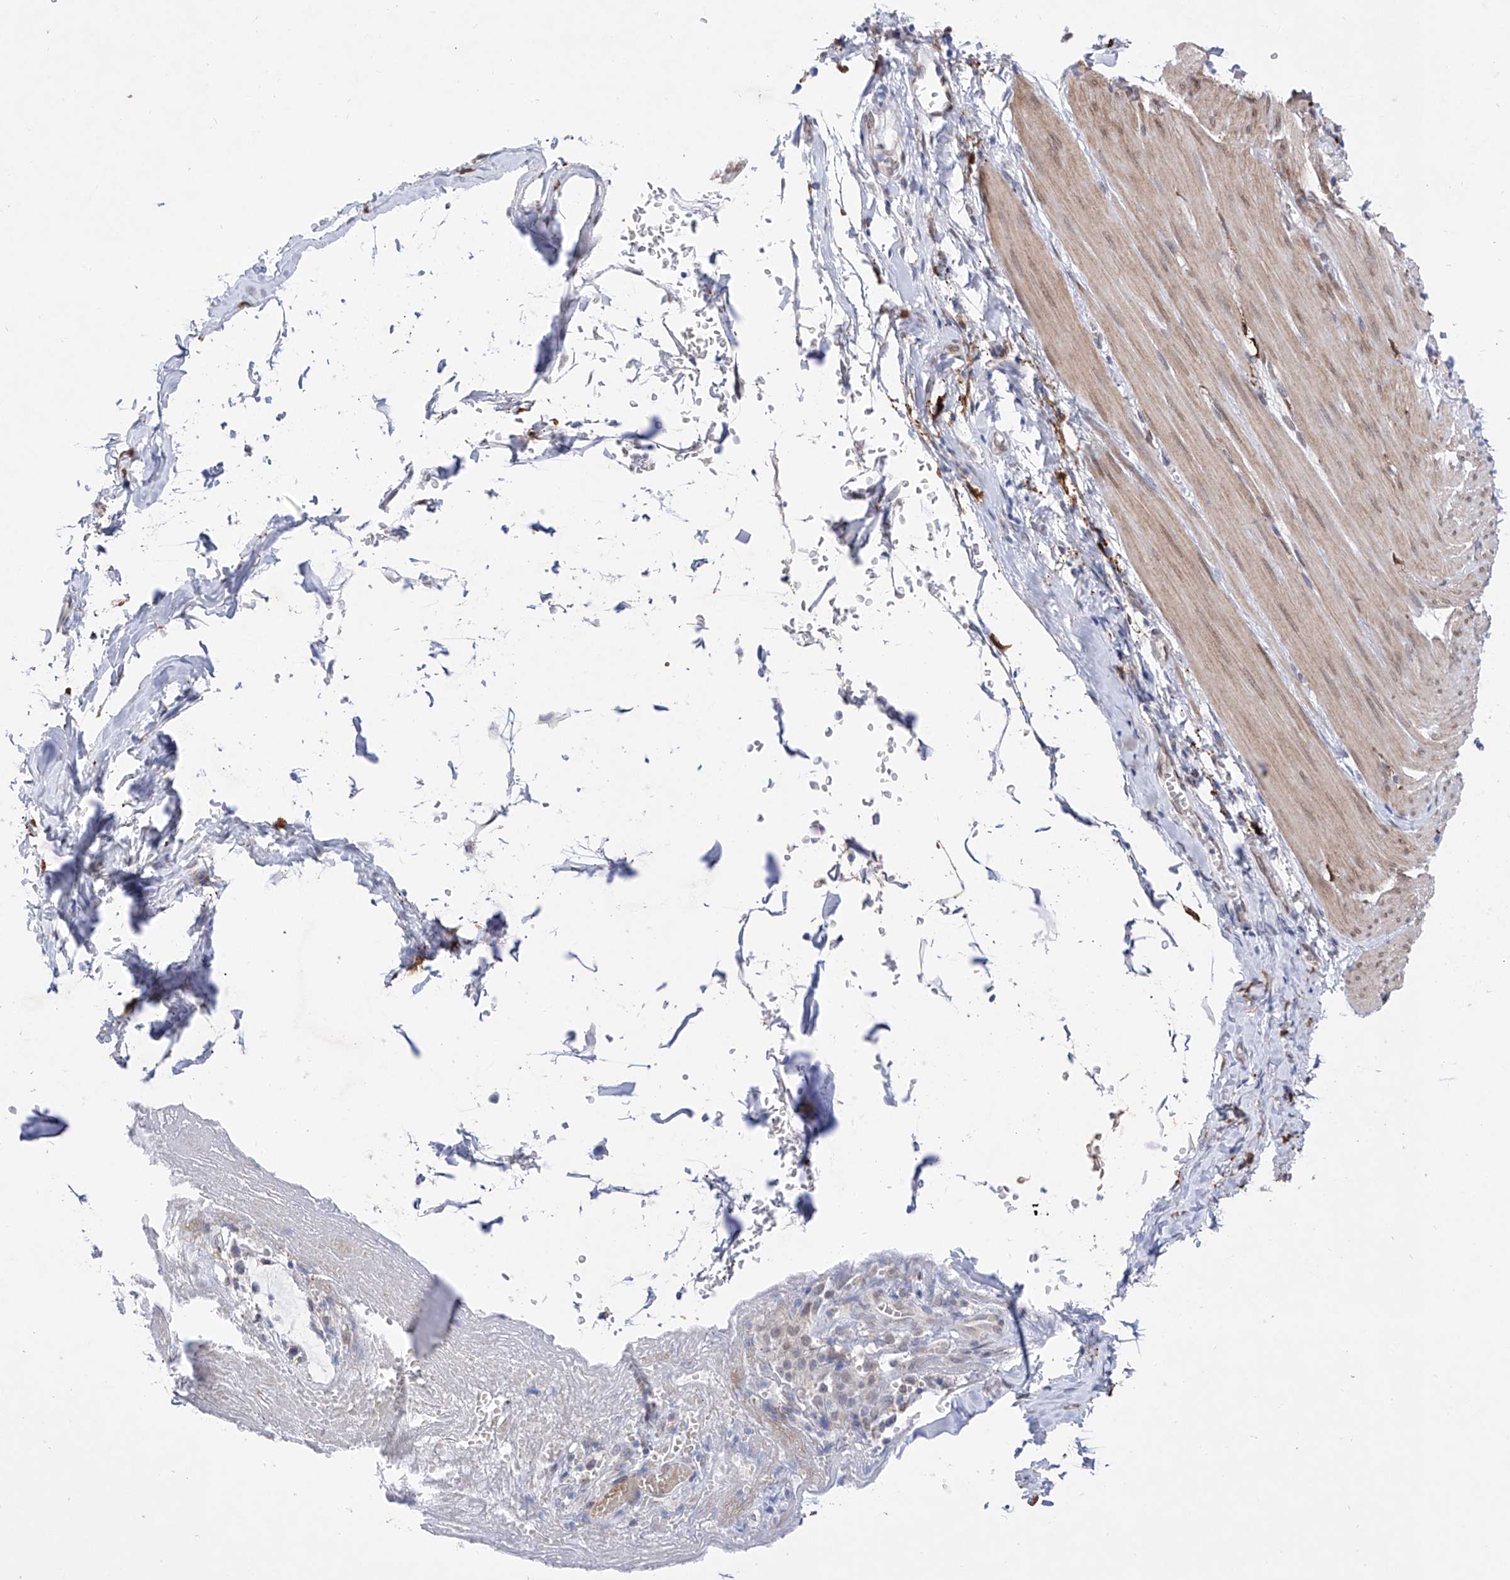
{"staining": {"intensity": "weak", "quantity": ">75%", "location": "cytoplasmic/membranous,nuclear"}, "tissue": "smooth muscle", "cell_type": "Smooth muscle cells", "image_type": "normal", "snomed": [{"axis": "morphology", "description": "Normal tissue, NOS"}, {"axis": "morphology", "description": "Adenocarcinoma, NOS"}, {"axis": "topography", "description": "Colon"}, {"axis": "topography", "description": "Peripheral nerve tissue"}], "caption": "High-magnification brightfield microscopy of unremarkable smooth muscle stained with DAB (brown) and counterstained with hematoxylin (blue). smooth muscle cells exhibit weak cytoplasmic/membranous,nuclear expression is seen in about>75% of cells. (brown staining indicates protein expression, while blue staining denotes nuclei).", "gene": "LCLAT1", "patient": {"sex": "male", "age": 14}}